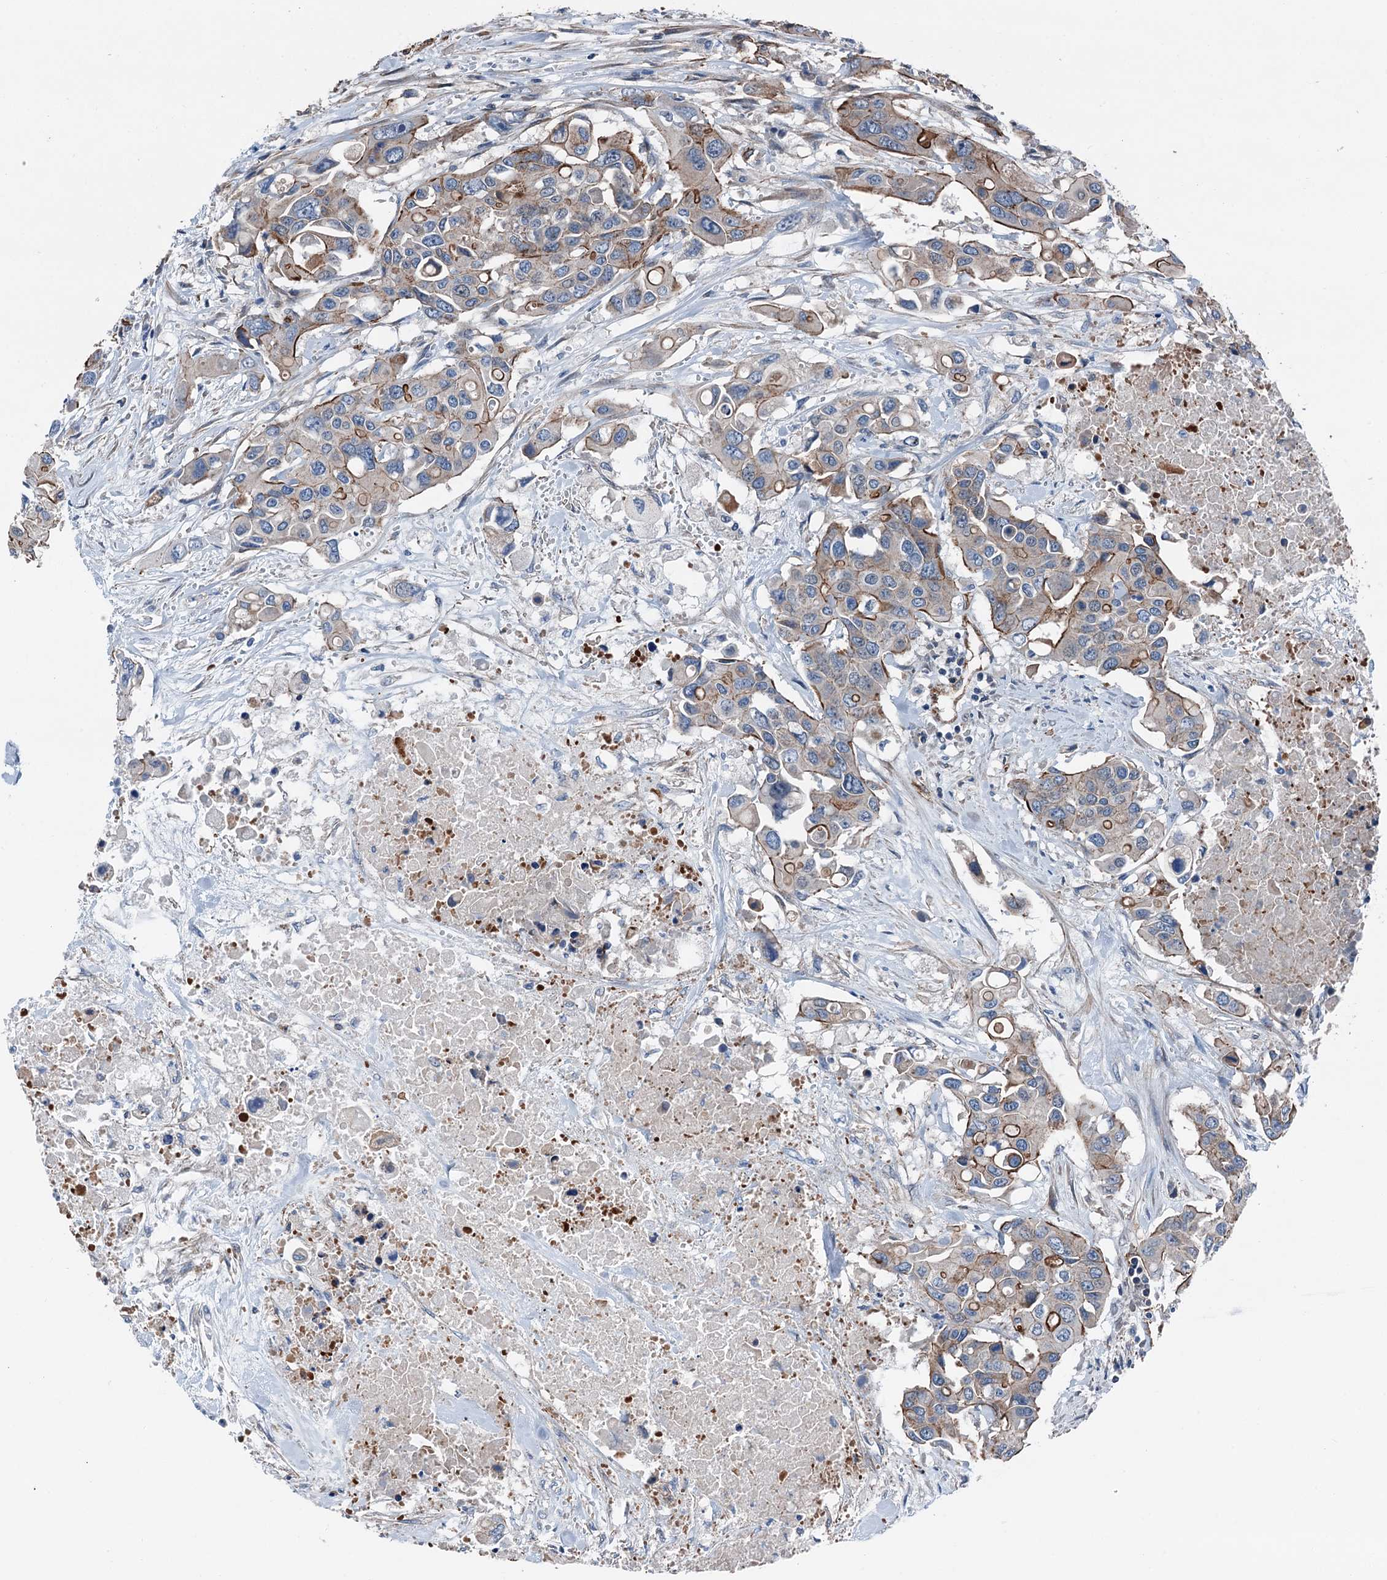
{"staining": {"intensity": "strong", "quantity": "25%-75%", "location": "cytoplasmic/membranous"}, "tissue": "colorectal cancer", "cell_type": "Tumor cells", "image_type": "cancer", "snomed": [{"axis": "morphology", "description": "Adenocarcinoma, NOS"}, {"axis": "topography", "description": "Colon"}], "caption": "Protein positivity by immunohistochemistry exhibits strong cytoplasmic/membranous expression in approximately 25%-75% of tumor cells in adenocarcinoma (colorectal).", "gene": "NMRAL1", "patient": {"sex": "male", "age": 77}}